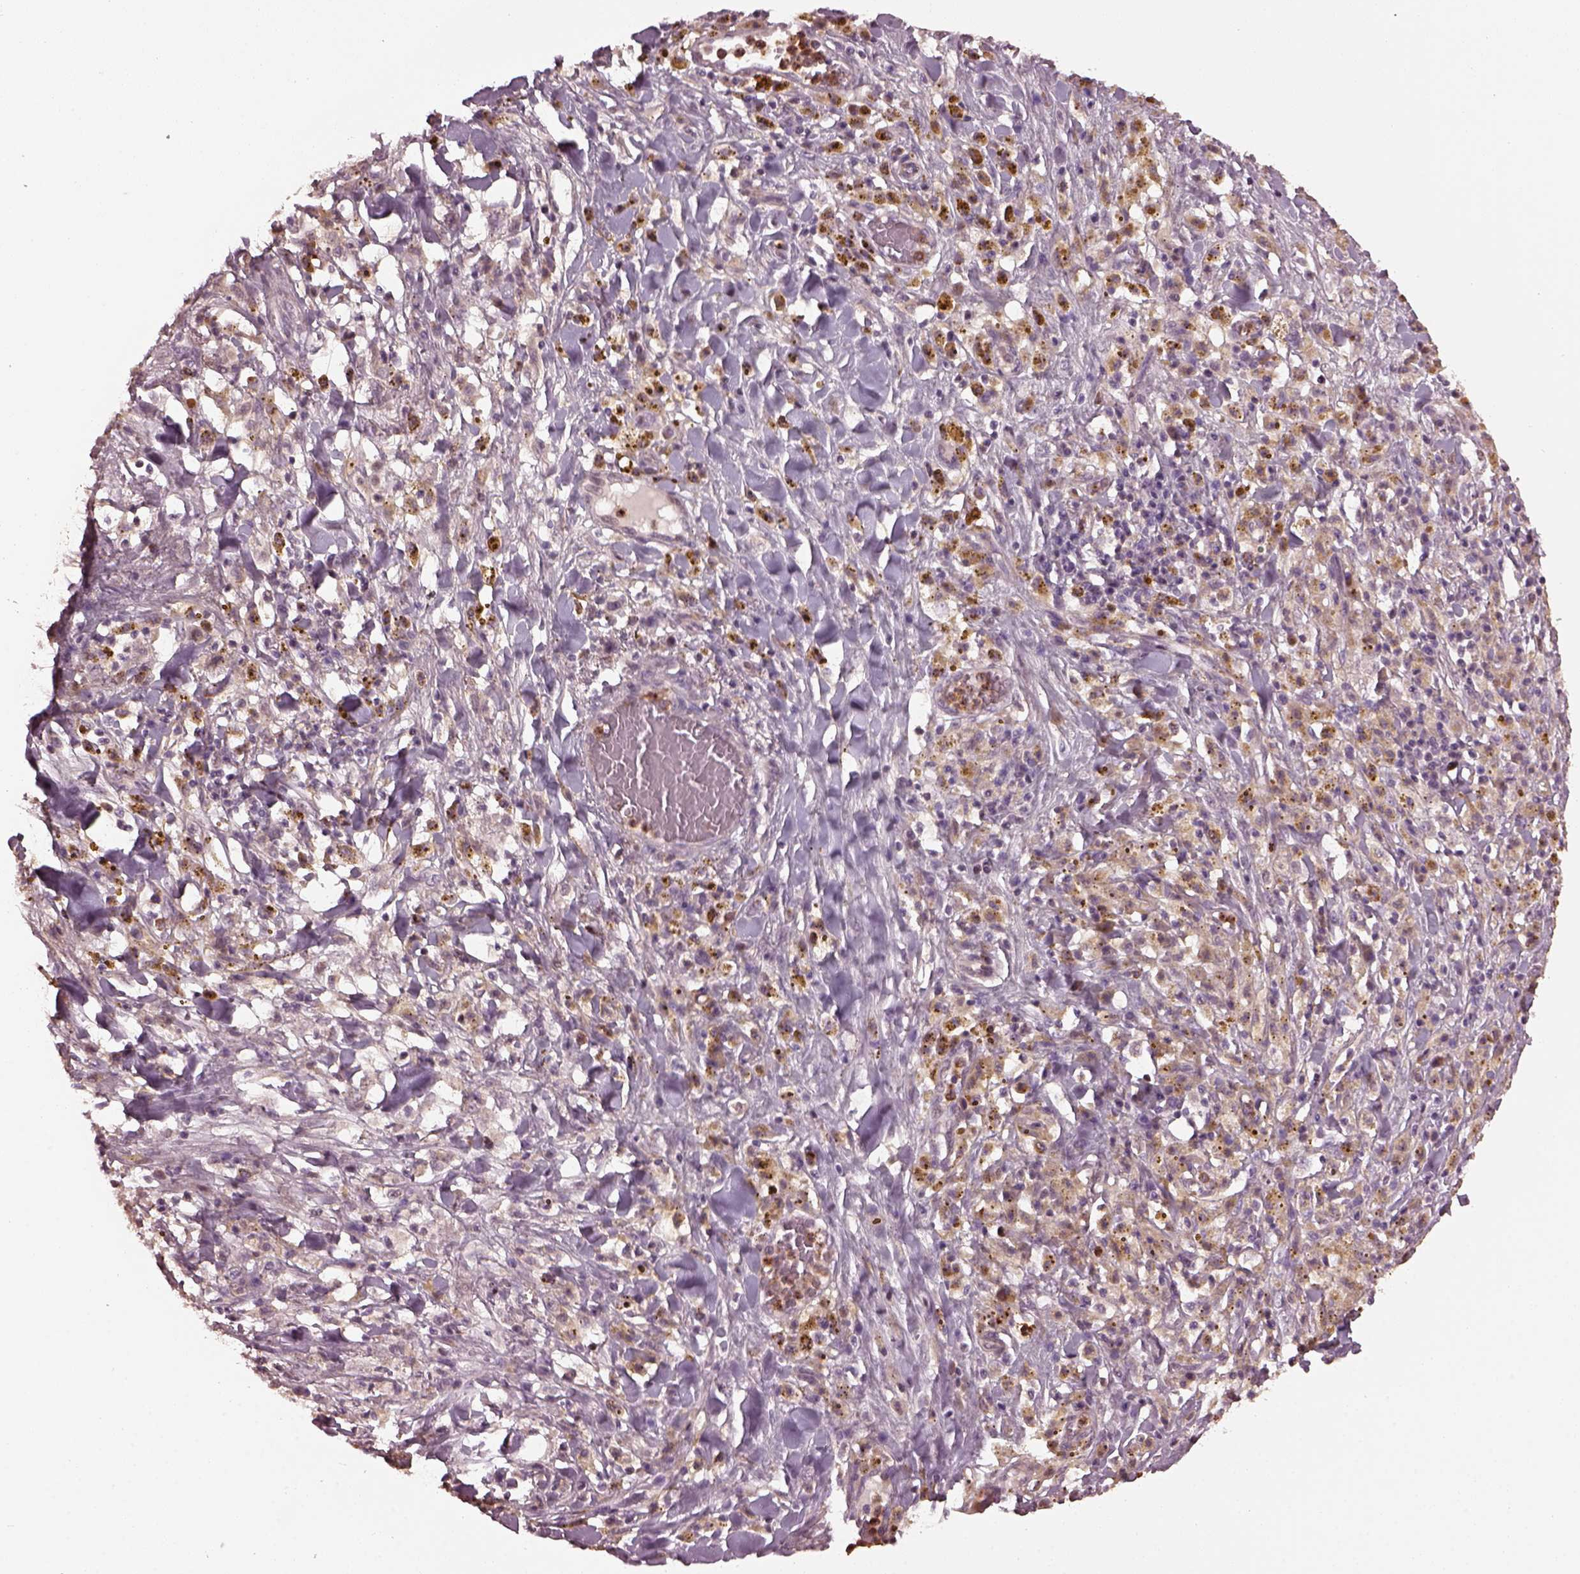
{"staining": {"intensity": "weak", "quantity": ">75%", "location": "cytoplasmic/membranous"}, "tissue": "melanoma", "cell_type": "Tumor cells", "image_type": "cancer", "snomed": [{"axis": "morphology", "description": "Malignant melanoma, NOS"}, {"axis": "topography", "description": "Skin"}], "caption": "IHC micrograph of human malignant melanoma stained for a protein (brown), which displays low levels of weak cytoplasmic/membranous positivity in approximately >75% of tumor cells.", "gene": "RUFY3", "patient": {"sex": "female", "age": 91}}